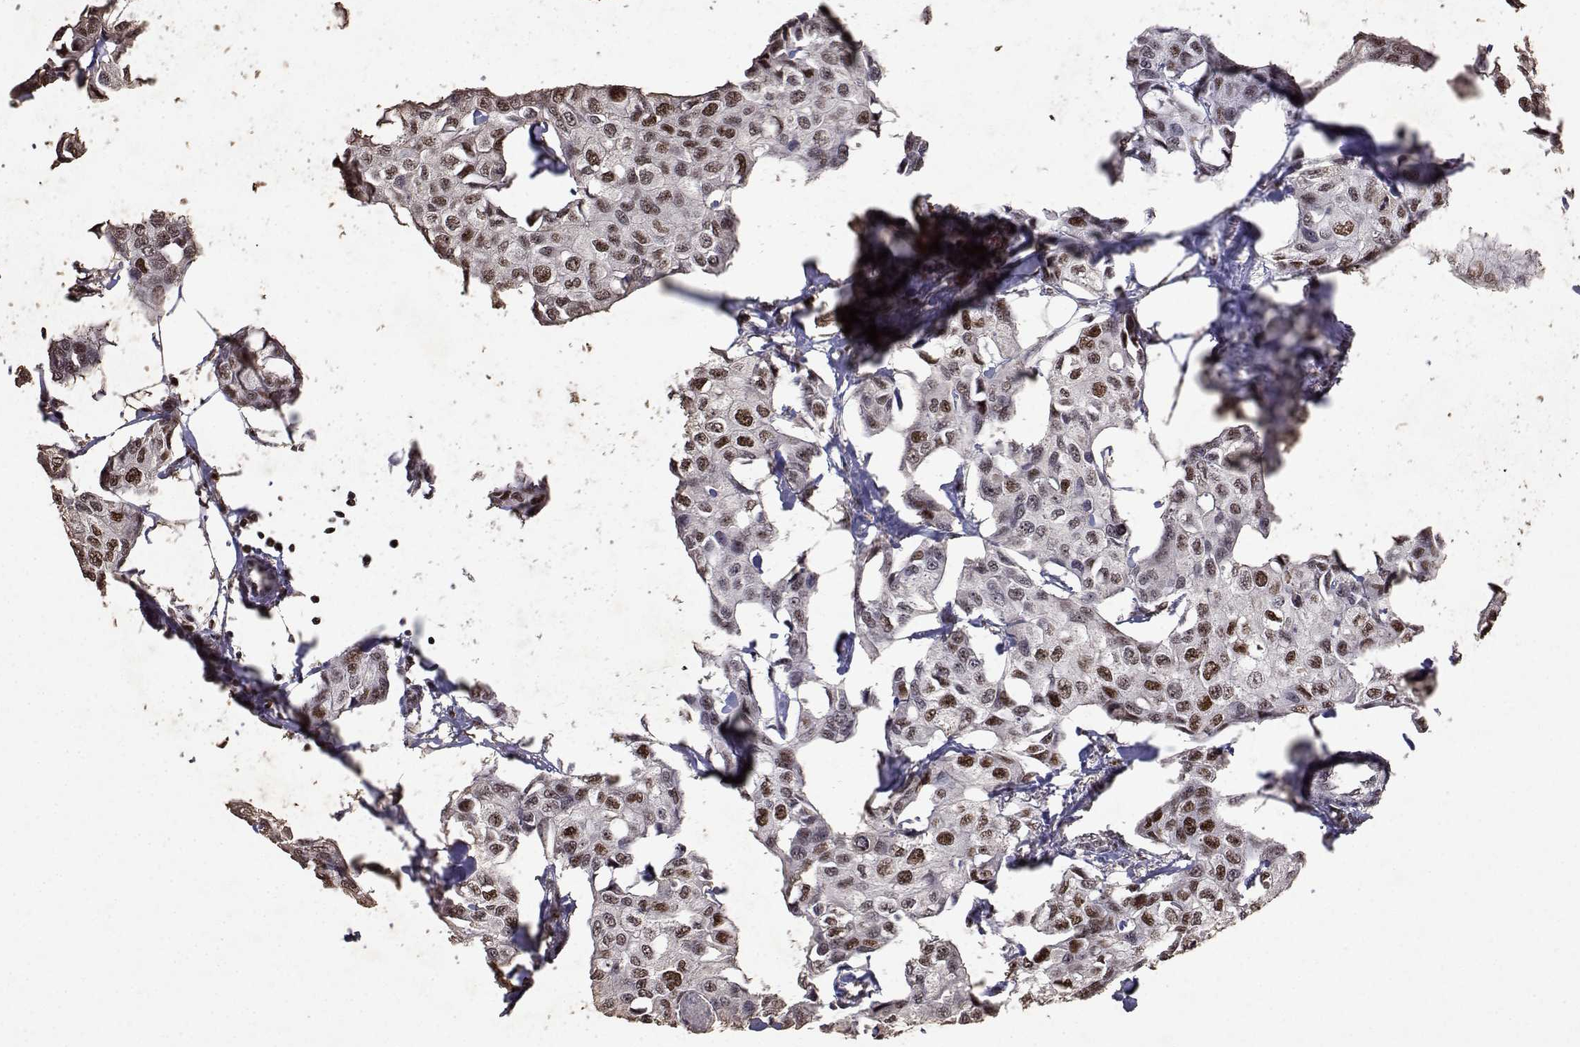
{"staining": {"intensity": "moderate", "quantity": ">75%", "location": "nuclear"}, "tissue": "breast cancer", "cell_type": "Tumor cells", "image_type": "cancer", "snomed": [{"axis": "morphology", "description": "Duct carcinoma"}, {"axis": "topography", "description": "Breast"}], "caption": "Breast cancer (intraductal carcinoma) stained with immunohistochemistry reveals moderate nuclear expression in about >75% of tumor cells.", "gene": "TOE1", "patient": {"sex": "female", "age": 80}}